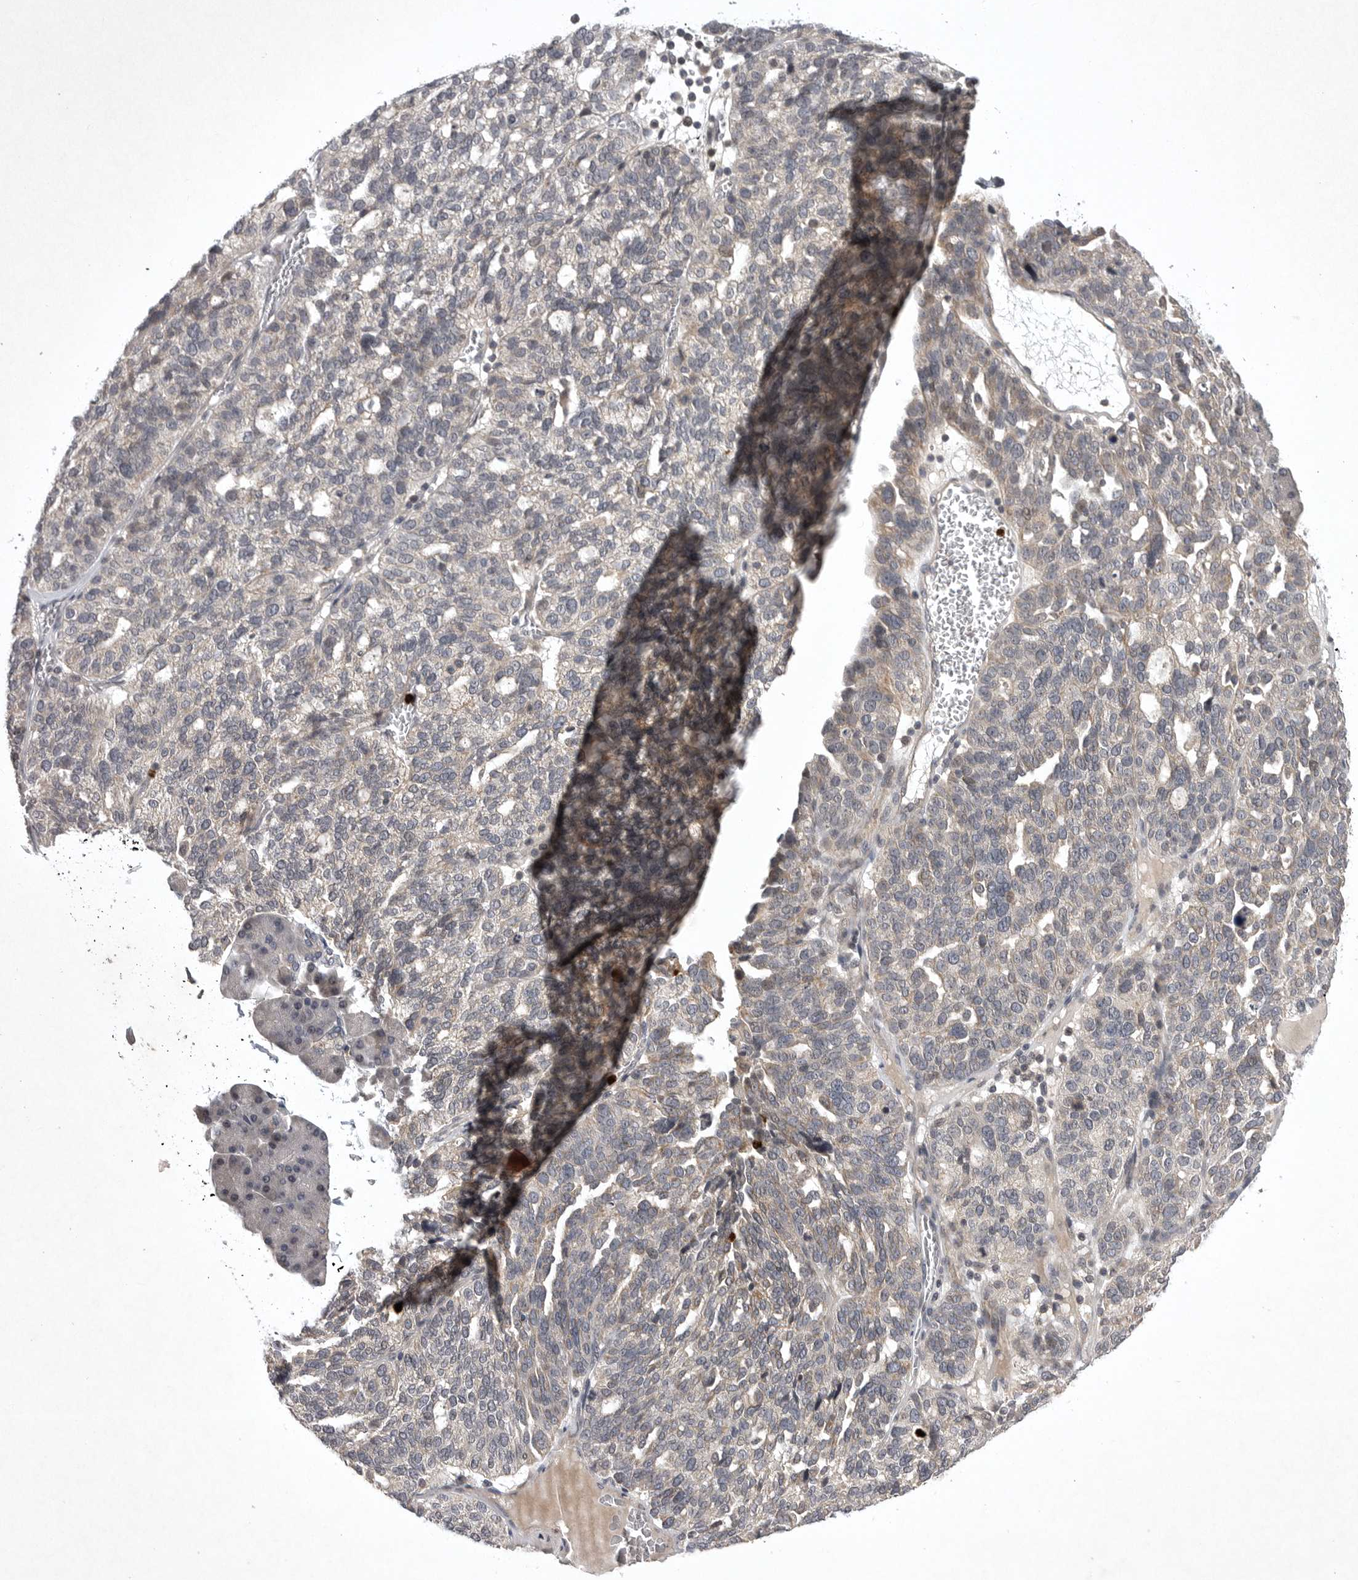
{"staining": {"intensity": "weak", "quantity": "<25%", "location": "cytoplasmic/membranous,nuclear"}, "tissue": "ovarian cancer", "cell_type": "Tumor cells", "image_type": "cancer", "snomed": [{"axis": "morphology", "description": "Cystadenocarcinoma, serous, NOS"}, {"axis": "topography", "description": "Ovary"}], "caption": "Tumor cells show no significant positivity in ovarian cancer (serous cystadenocarcinoma).", "gene": "UBE3D", "patient": {"sex": "female", "age": 59}}